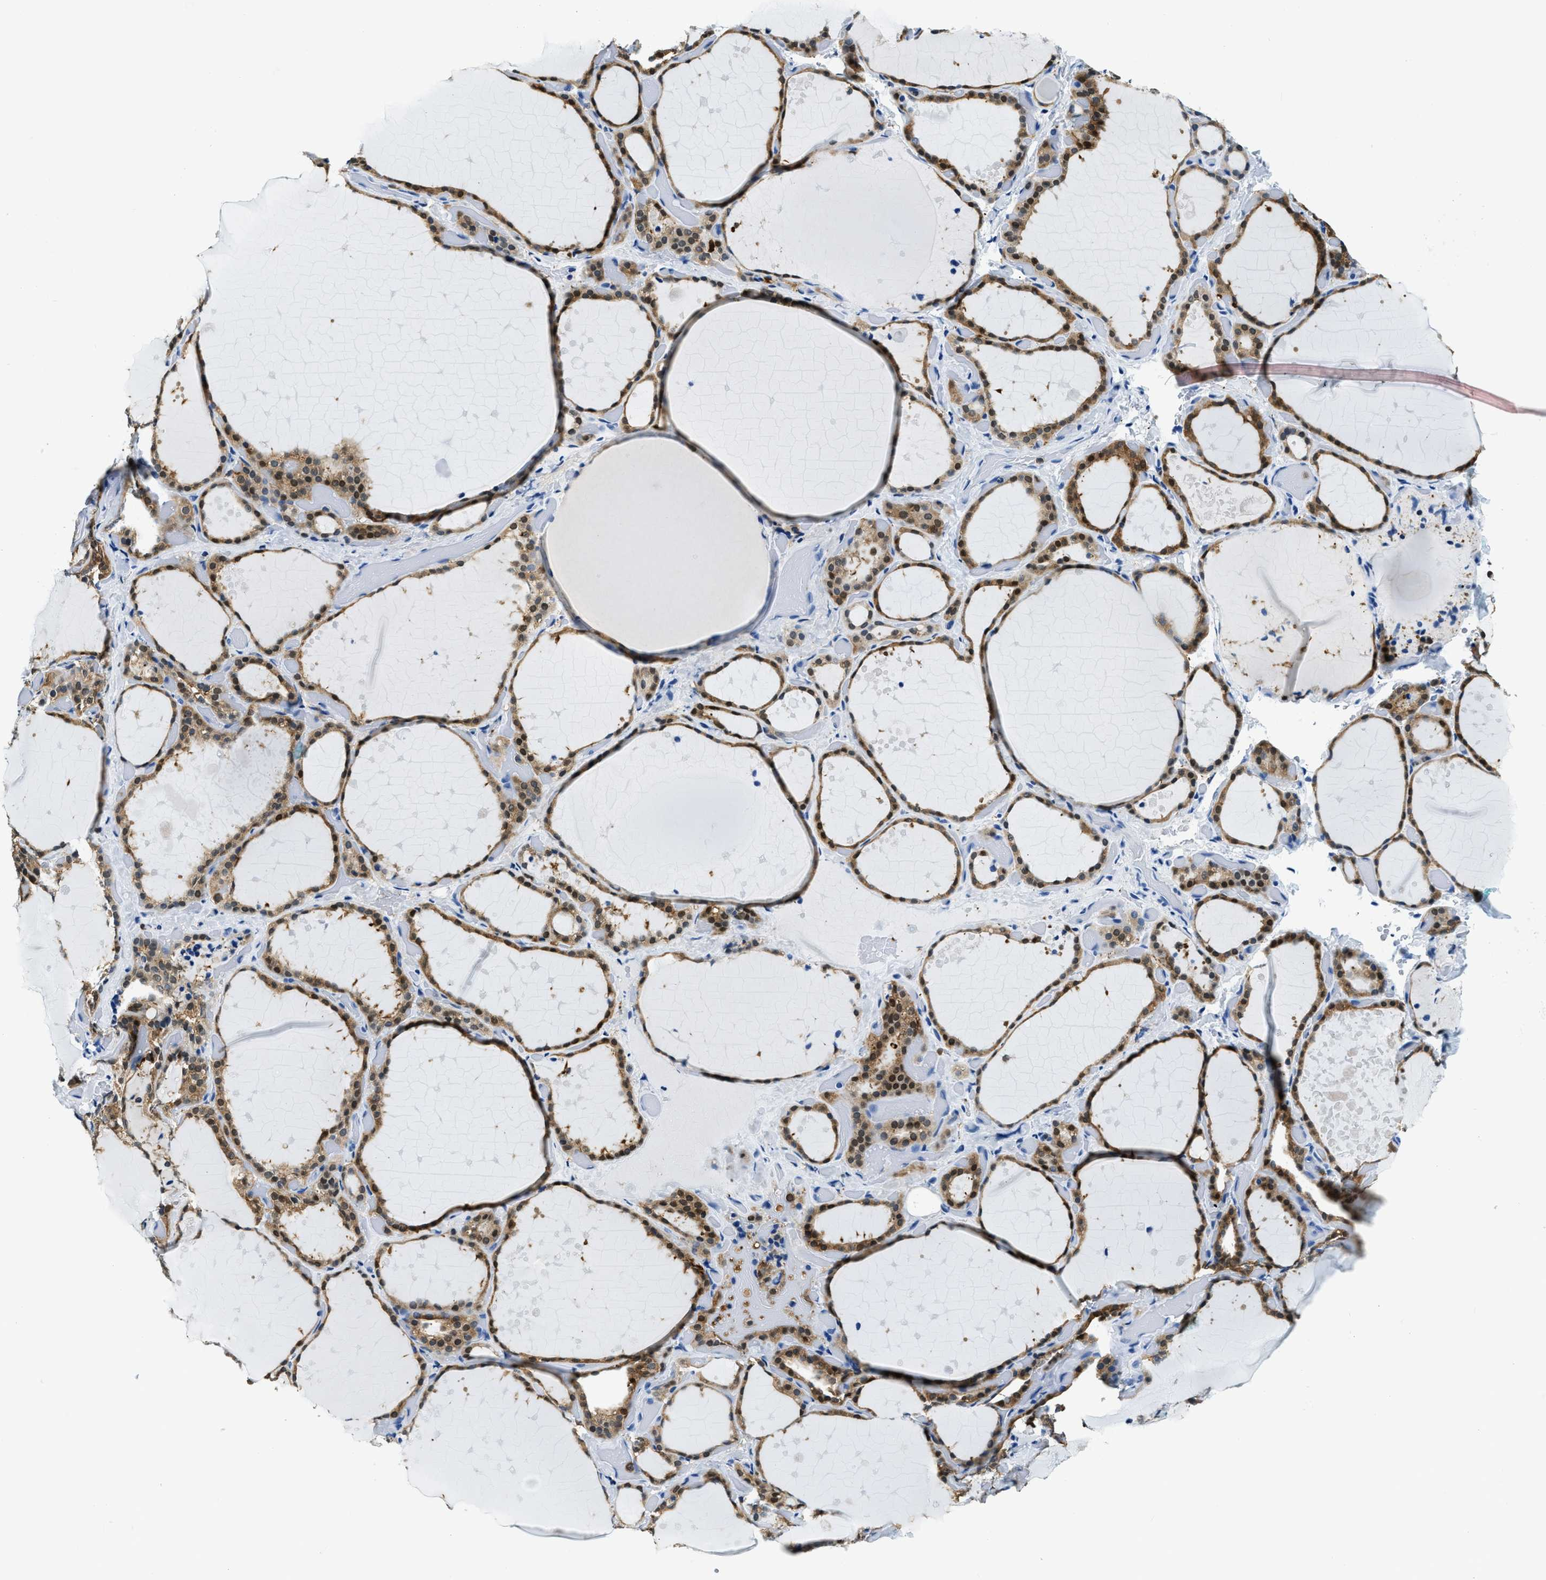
{"staining": {"intensity": "moderate", "quantity": ">75%", "location": "cytoplasmic/membranous,nuclear"}, "tissue": "thyroid gland", "cell_type": "Glandular cells", "image_type": "normal", "snomed": [{"axis": "morphology", "description": "Normal tissue, NOS"}, {"axis": "topography", "description": "Thyroid gland"}], "caption": "About >75% of glandular cells in unremarkable human thyroid gland demonstrate moderate cytoplasmic/membranous,nuclear protein staining as visualized by brown immunohistochemical staining.", "gene": "CAPG", "patient": {"sex": "female", "age": 44}}